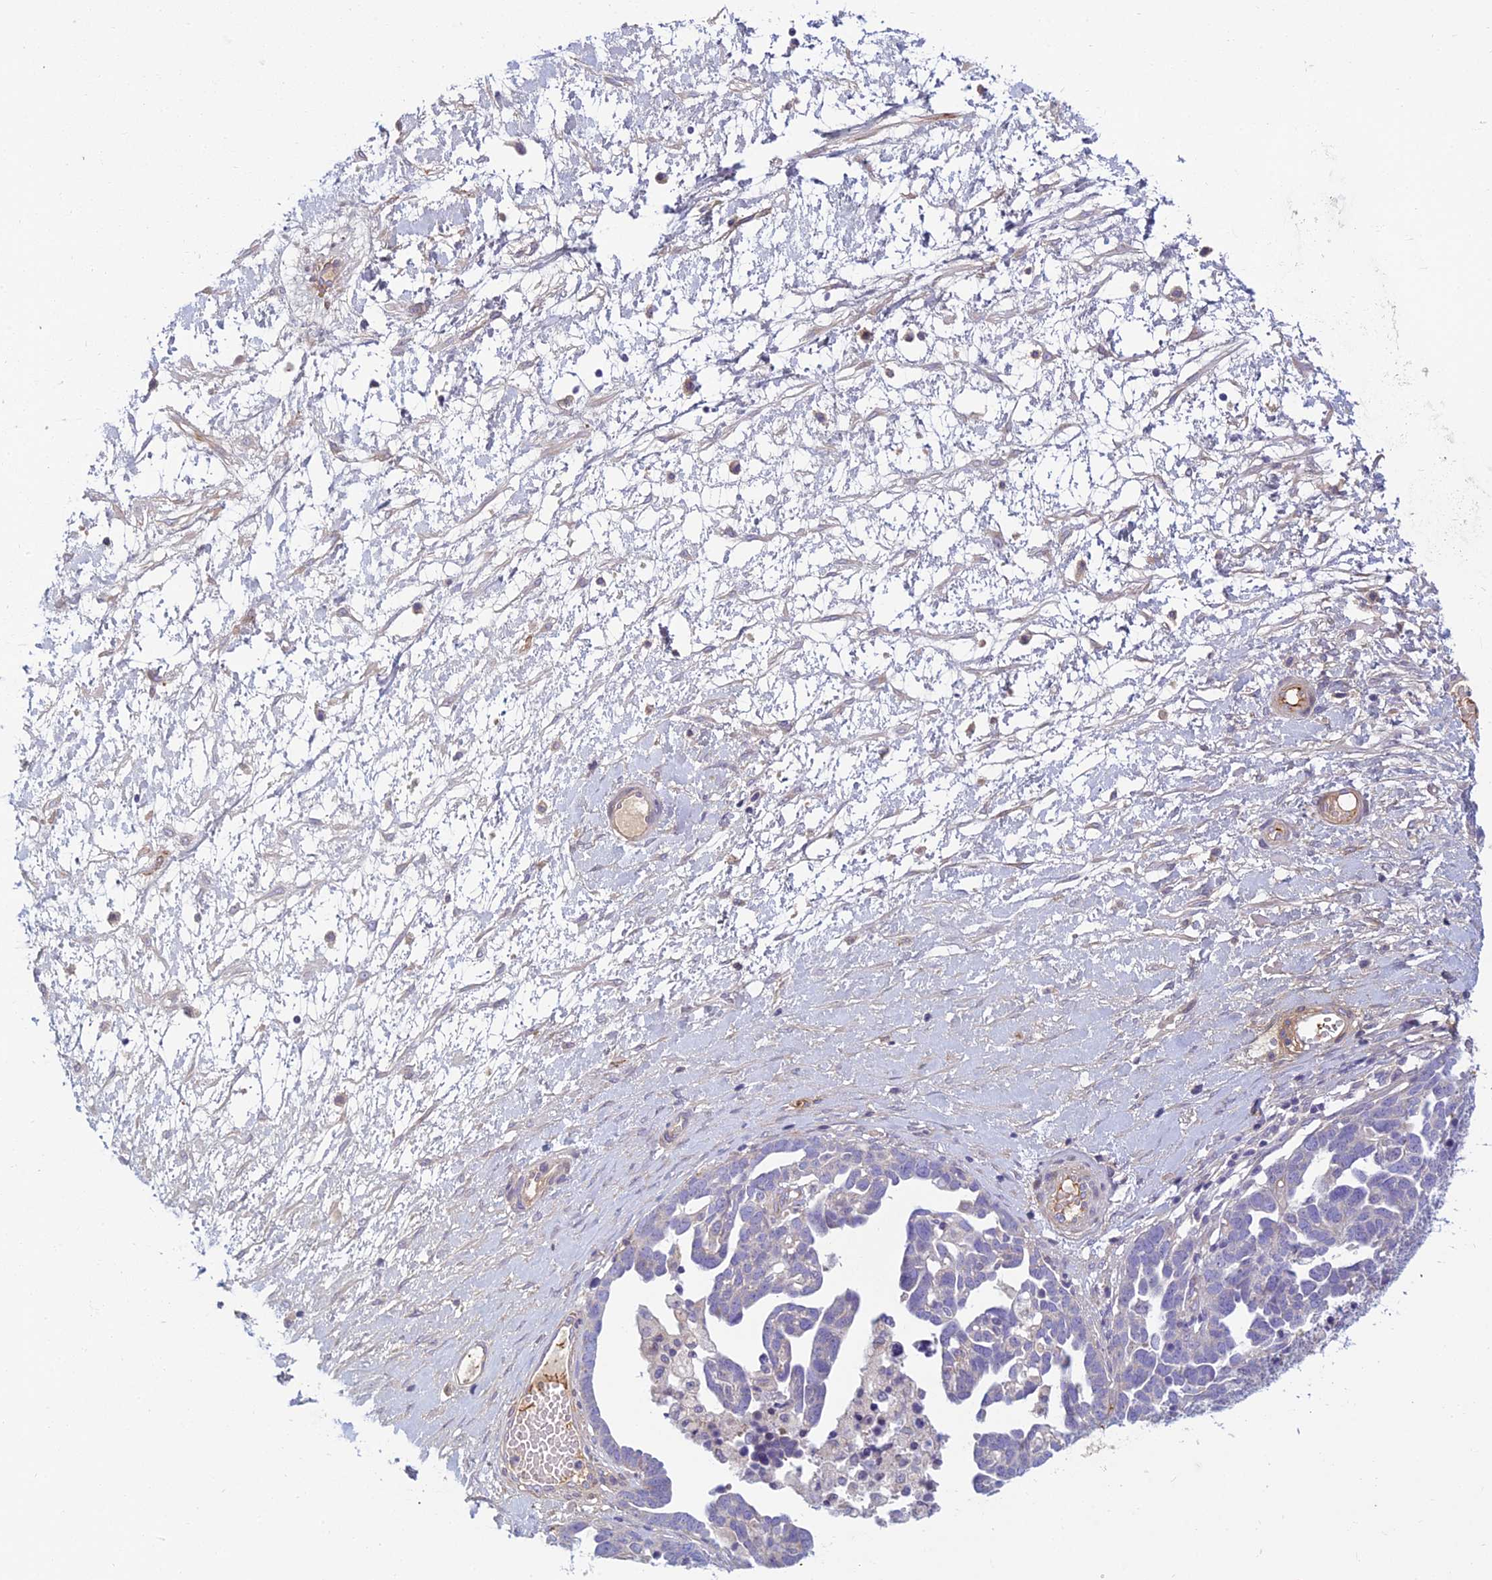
{"staining": {"intensity": "negative", "quantity": "none", "location": "none"}, "tissue": "ovarian cancer", "cell_type": "Tumor cells", "image_type": "cancer", "snomed": [{"axis": "morphology", "description": "Cystadenocarcinoma, serous, NOS"}, {"axis": "topography", "description": "Ovary"}], "caption": "DAB (3,3'-diaminobenzidine) immunohistochemical staining of serous cystadenocarcinoma (ovarian) shows no significant expression in tumor cells.", "gene": "DUS2", "patient": {"sex": "female", "age": 54}}